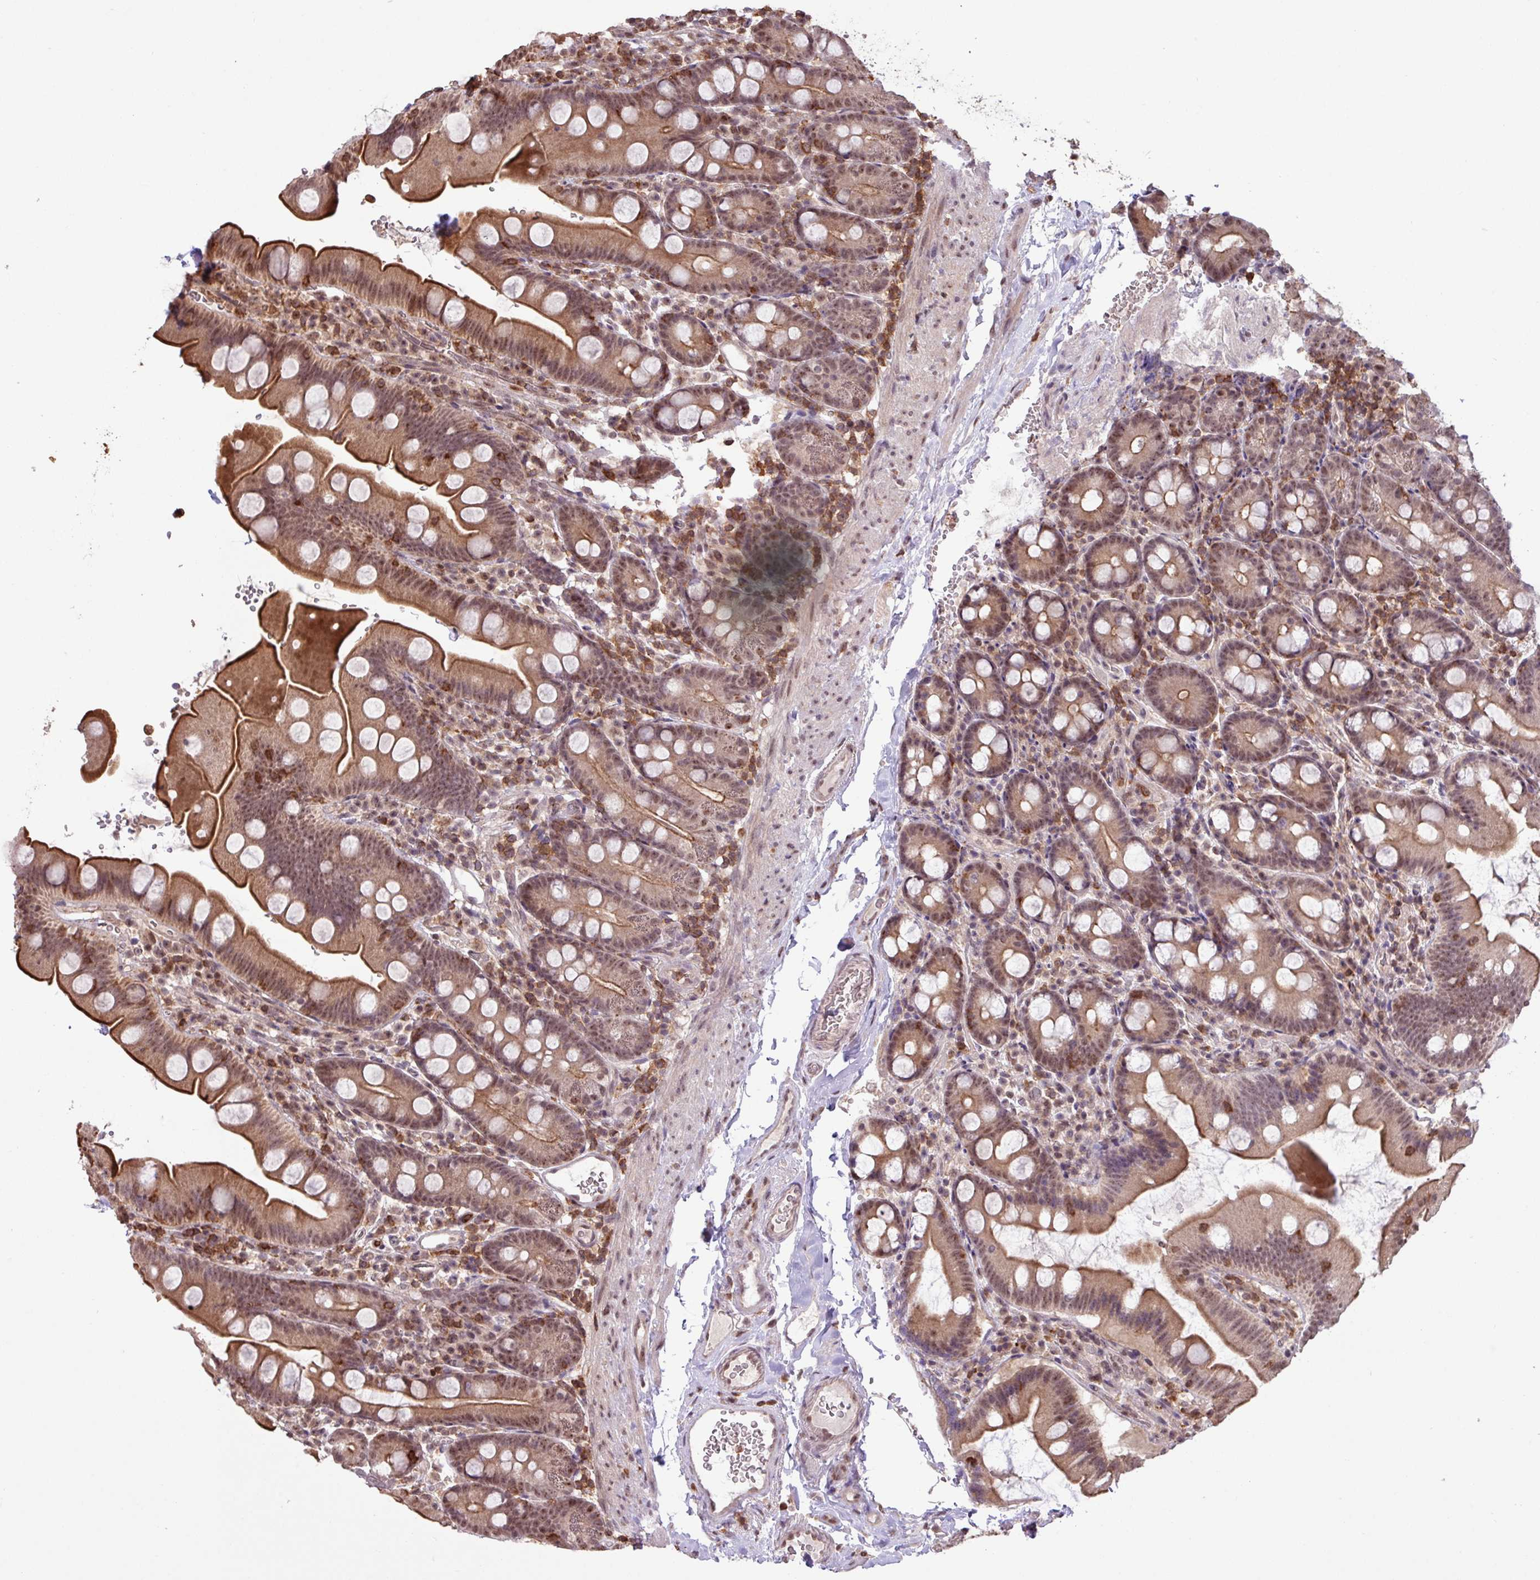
{"staining": {"intensity": "moderate", "quantity": ">75%", "location": "cytoplasmic/membranous,nuclear"}, "tissue": "small intestine", "cell_type": "Glandular cells", "image_type": "normal", "snomed": [{"axis": "morphology", "description": "Normal tissue, NOS"}, {"axis": "topography", "description": "Small intestine"}], "caption": "Immunohistochemistry (IHC) image of unremarkable small intestine: small intestine stained using immunohistochemistry reveals medium levels of moderate protein expression localized specifically in the cytoplasmic/membranous,nuclear of glandular cells, appearing as a cytoplasmic/membranous,nuclear brown color.", "gene": "GON7", "patient": {"sex": "female", "age": 68}}